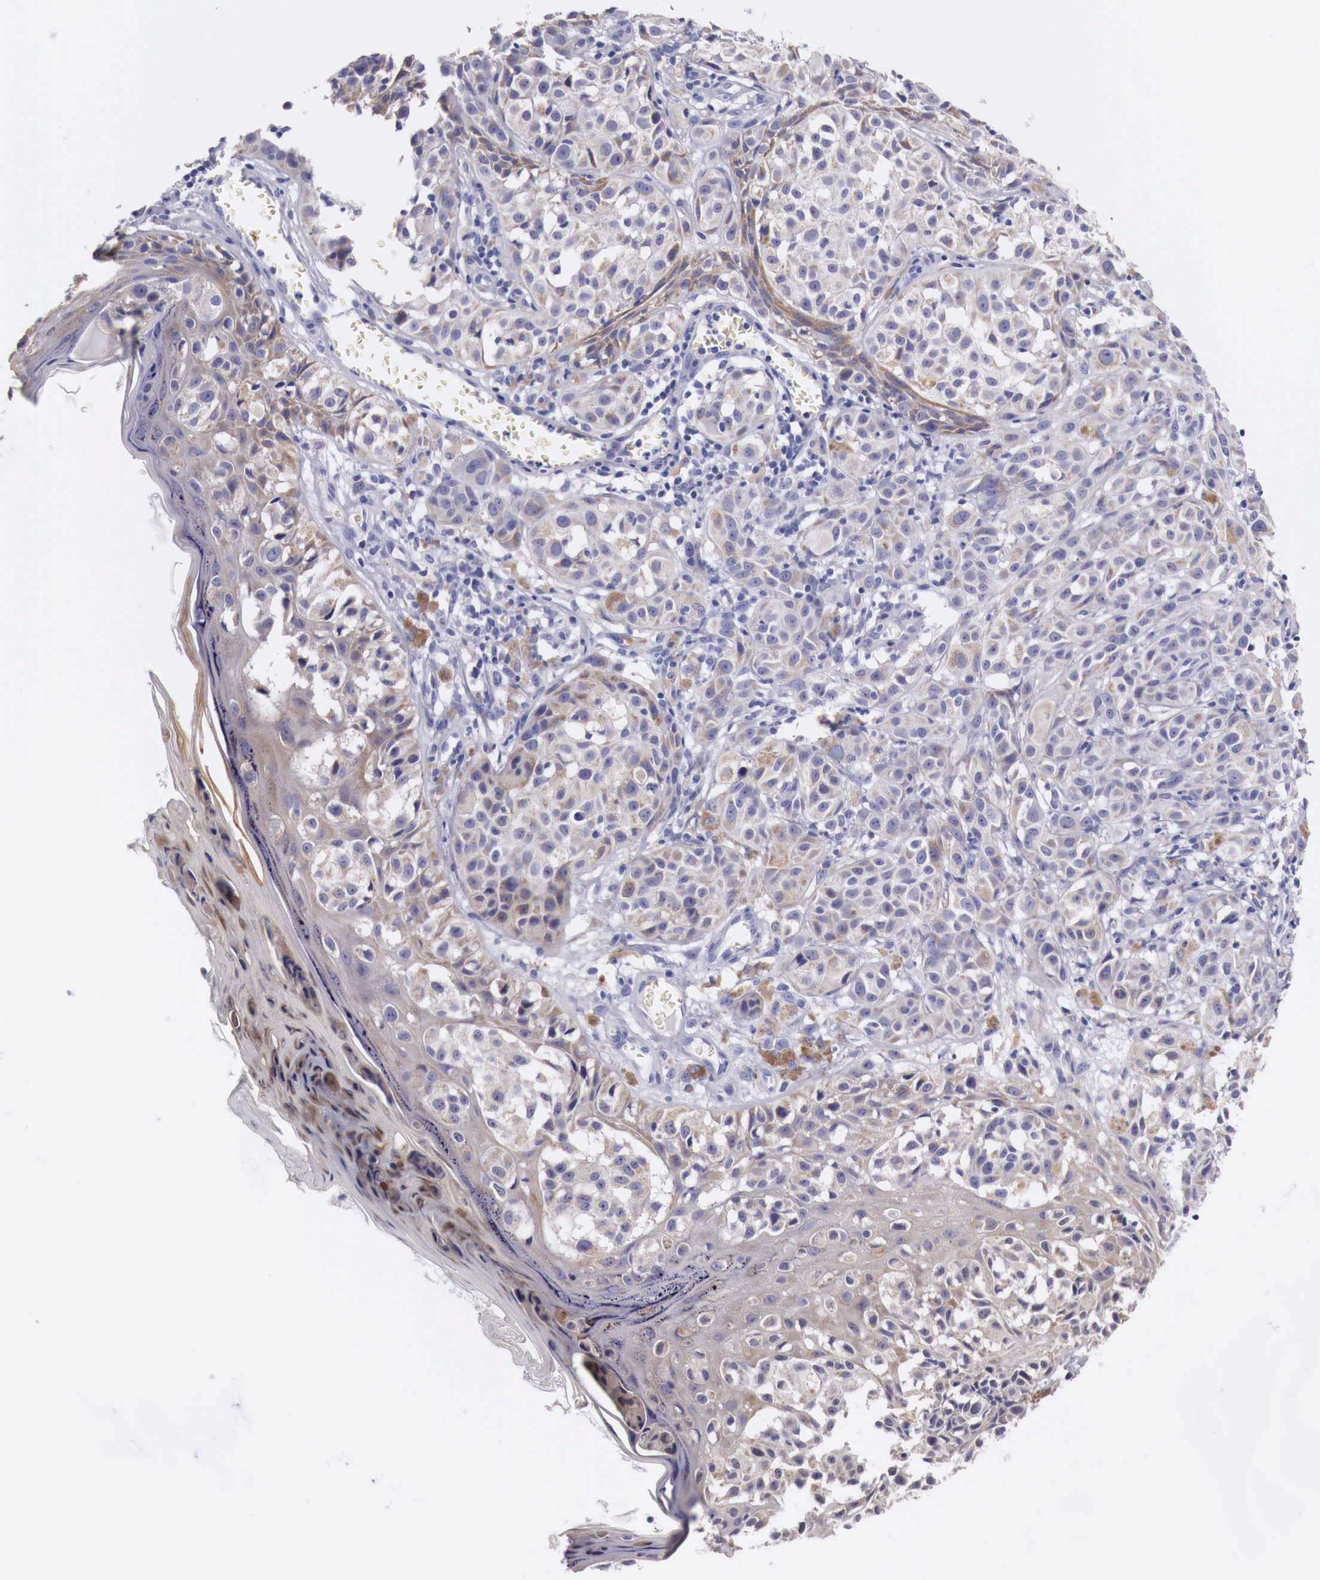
{"staining": {"intensity": "weak", "quantity": ">75%", "location": "cytoplasmic/membranous"}, "tissue": "melanoma", "cell_type": "Tumor cells", "image_type": "cancer", "snomed": [{"axis": "morphology", "description": "Malignant melanoma, NOS"}, {"axis": "topography", "description": "Skin"}], "caption": "Human malignant melanoma stained for a protein (brown) exhibits weak cytoplasmic/membranous positive expression in about >75% of tumor cells.", "gene": "NREP", "patient": {"sex": "female", "age": 52}}